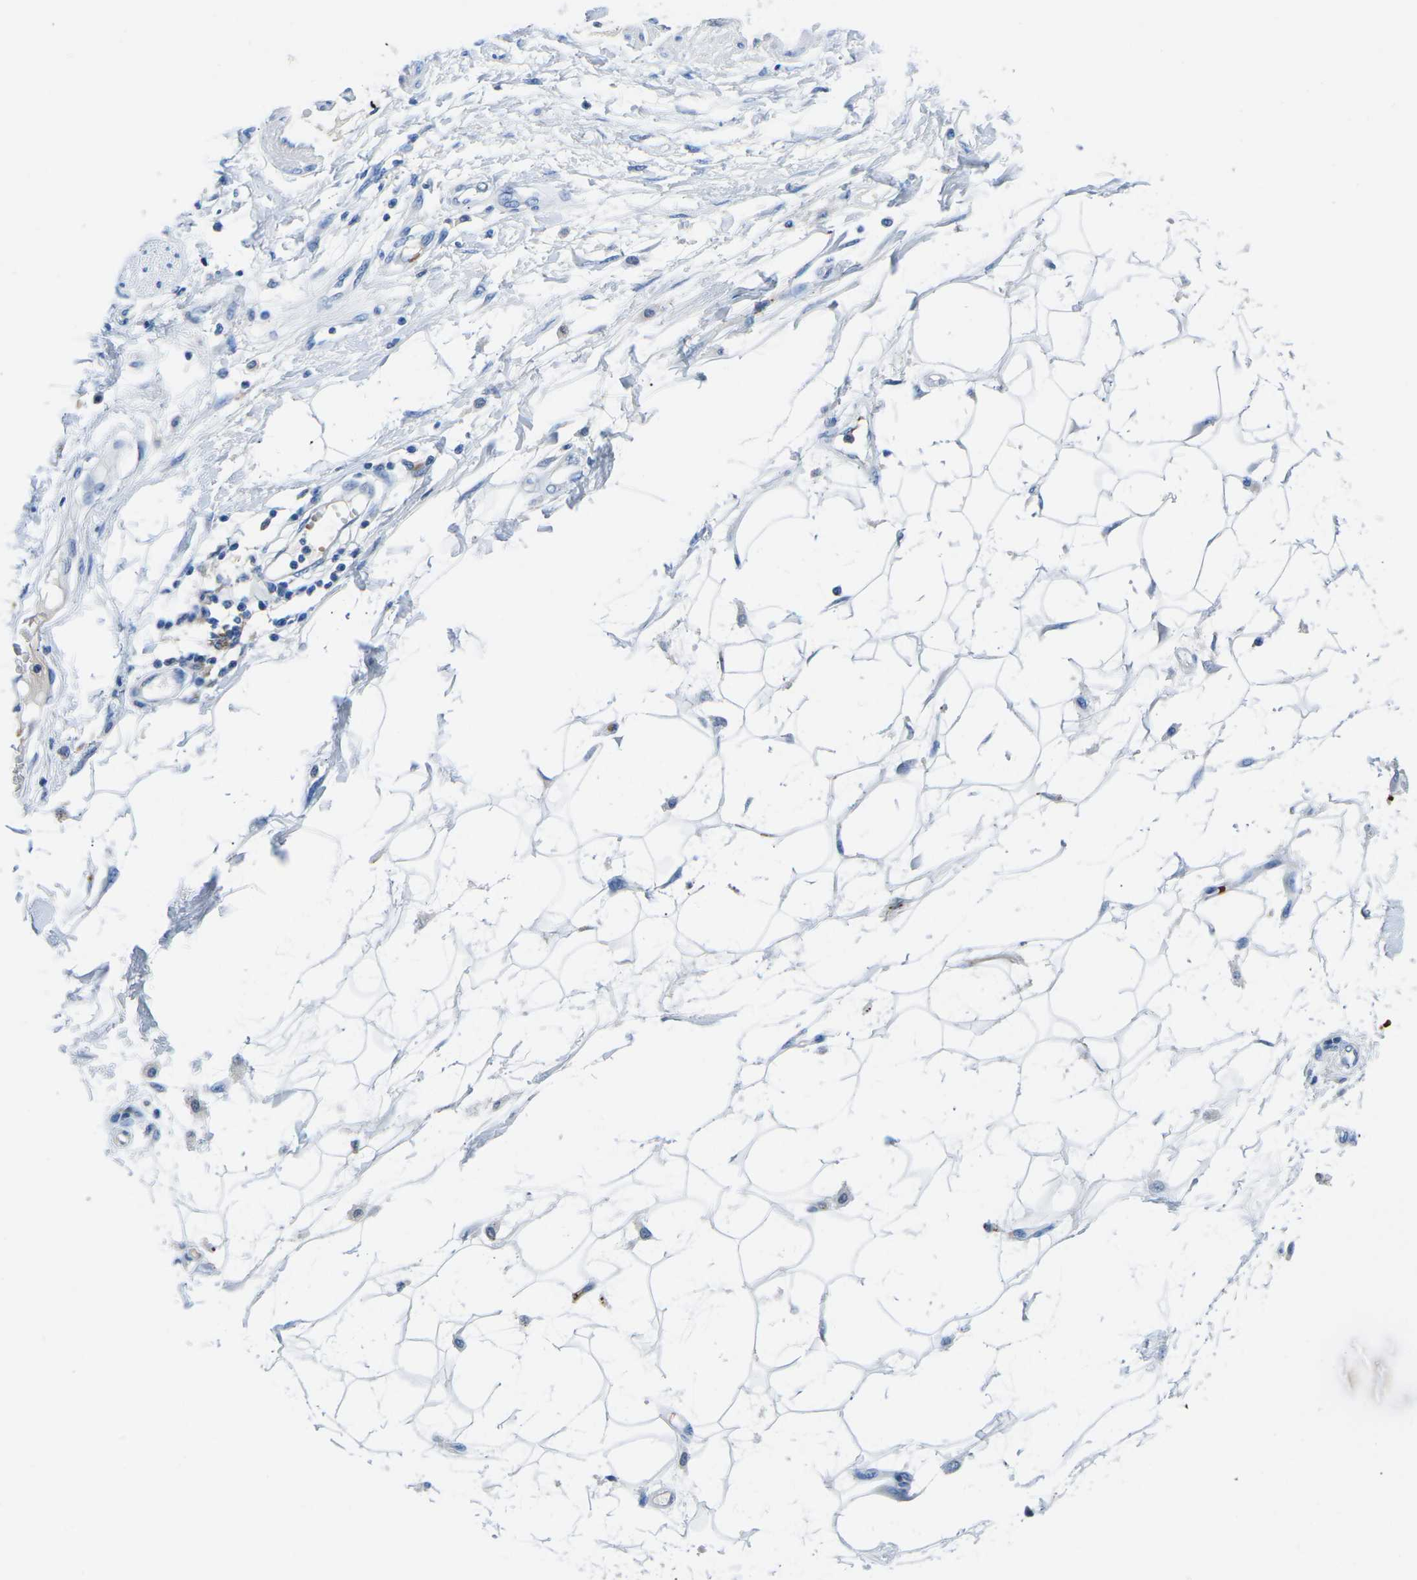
{"staining": {"intensity": "negative", "quantity": "none", "location": "none"}, "tissue": "adipose tissue", "cell_type": "Adipocytes", "image_type": "normal", "snomed": [{"axis": "morphology", "description": "Normal tissue, NOS"}, {"axis": "morphology", "description": "Squamous cell carcinoma, NOS"}, {"axis": "topography", "description": "Skin"}, {"axis": "topography", "description": "Peripheral nerve tissue"}], "caption": "Immunohistochemistry (IHC) micrograph of unremarkable adipose tissue: adipose tissue stained with DAB (3,3'-diaminobenzidine) shows no significant protein positivity in adipocytes. (DAB immunohistochemistry (IHC) with hematoxylin counter stain).", "gene": "TM6SF1", "patient": {"sex": "male", "age": 83}}